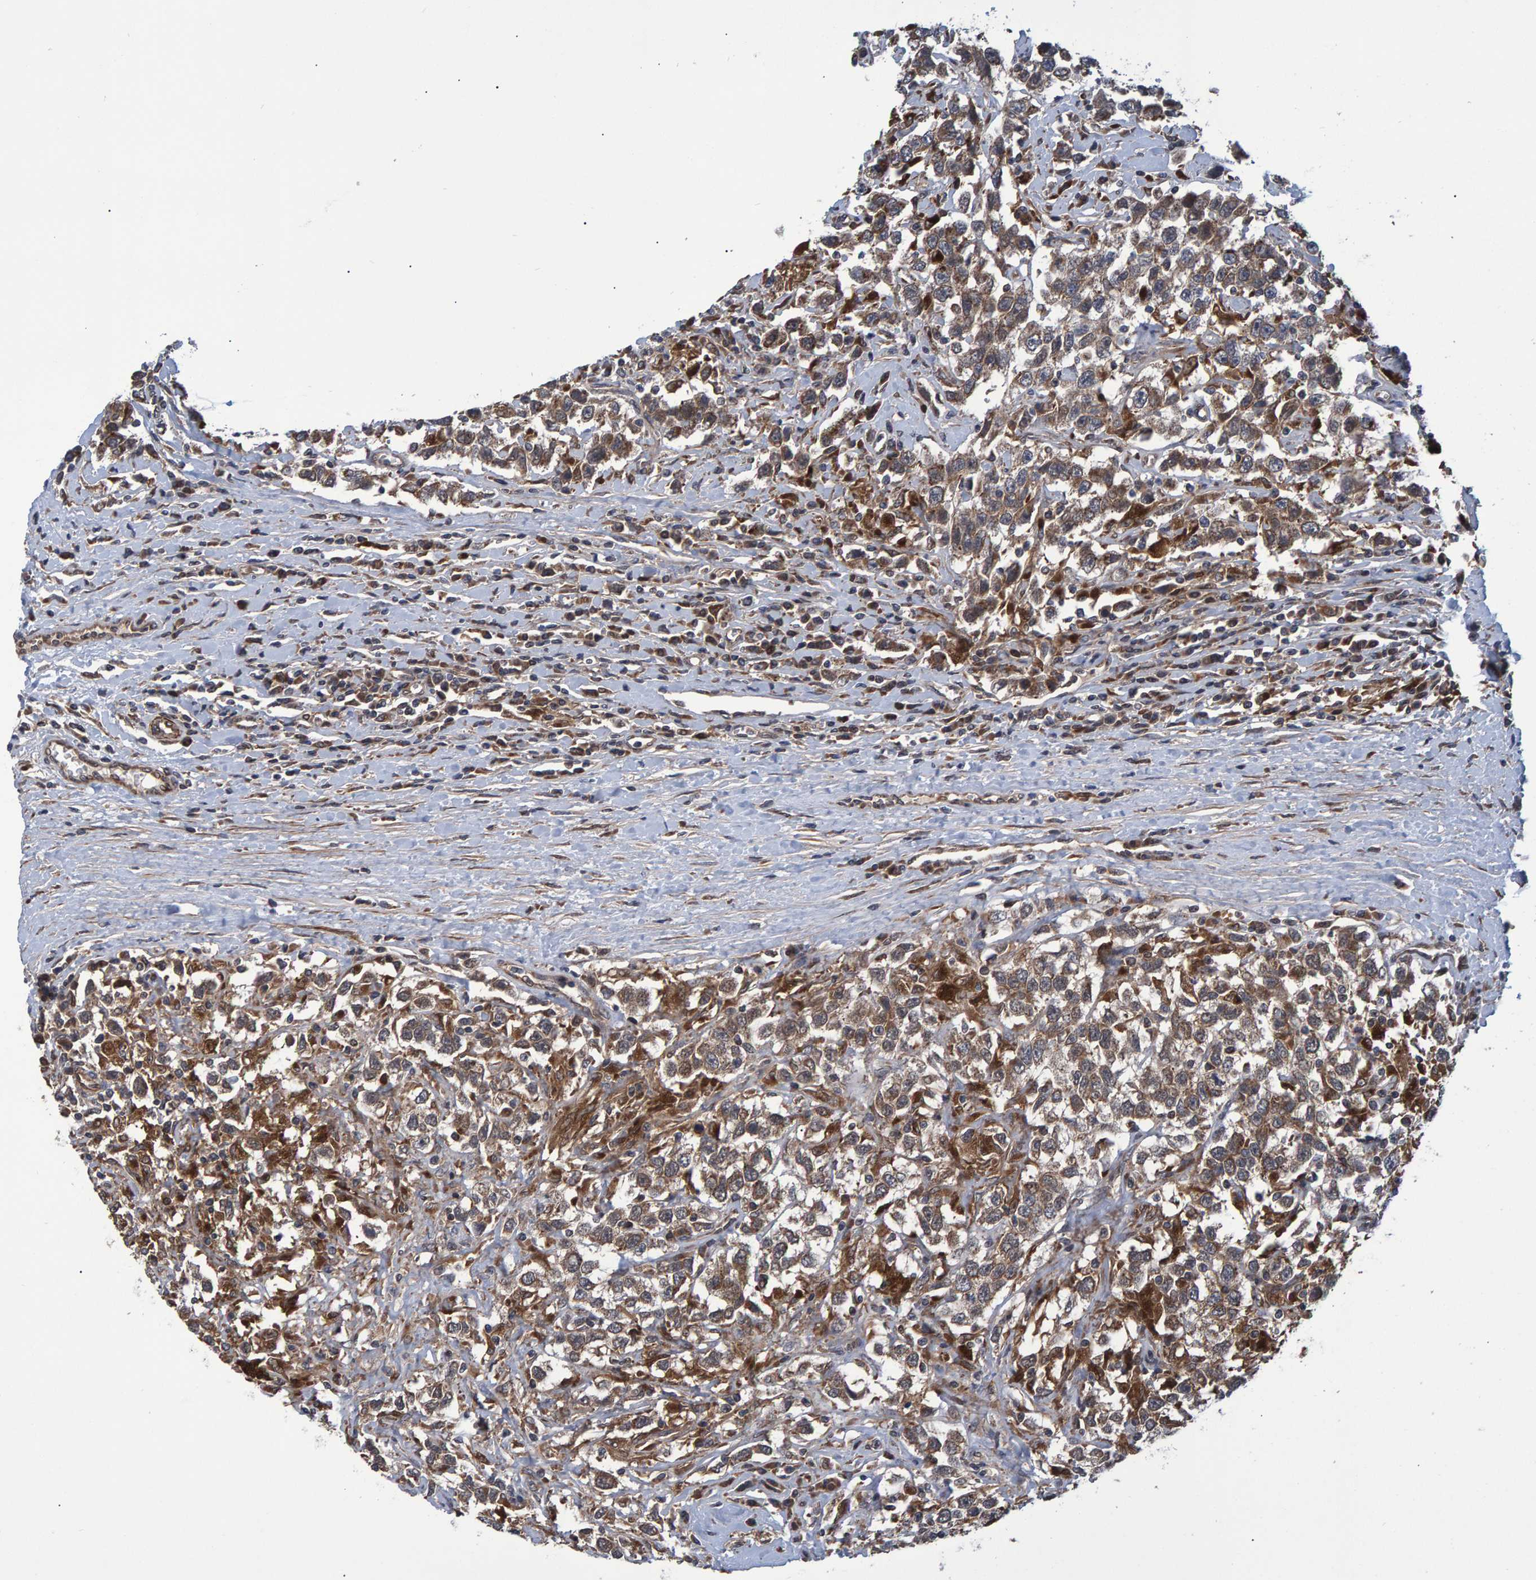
{"staining": {"intensity": "weak", "quantity": ">75%", "location": "cytoplasmic/membranous"}, "tissue": "testis cancer", "cell_type": "Tumor cells", "image_type": "cancer", "snomed": [{"axis": "morphology", "description": "Seminoma, NOS"}, {"axis": "topography", "description": "Testis"}], "caption": "This photomicrograph shows immunohistochemistry (IHC) staining of human seminoma (testis), with low weak cytoplasmic/membranous staining in approximately >75% of tumor cells.", "gene": "ATP6V1H", "patient": {"sex": "male", "age": 41}}